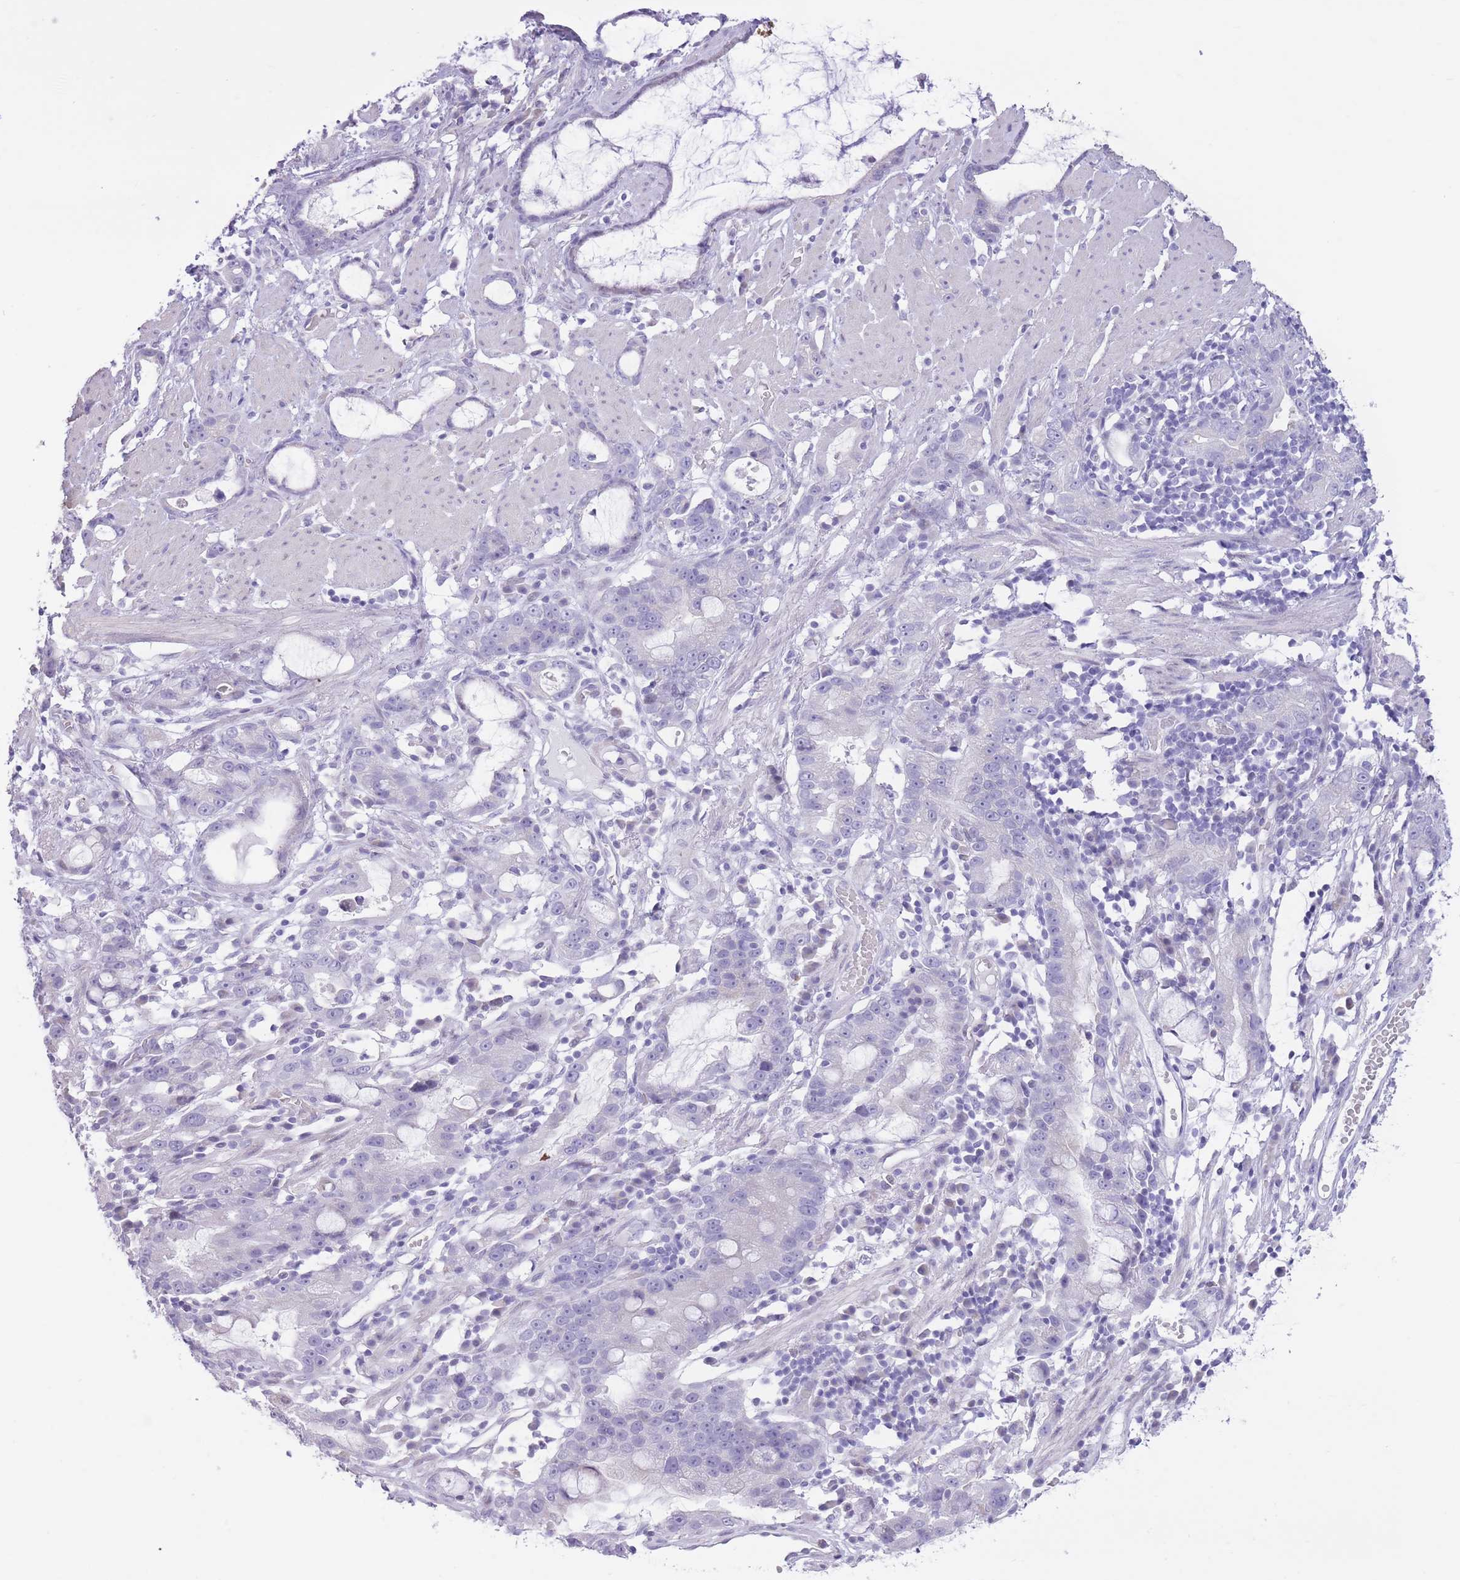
{"staining": {"intensity": "negative", "quantity": "none", "location": "none"}, "tissue": "stomach cancer", "cell_type": "Tumor cells", "image_type": "cancer", "snomed": [{"axis": "morphology", "description": "Adenocarcinoma, NOS"}, {"axis": "topography", "description": "Stomach"}], "caption": "Adenocarcinoma (stomach) was stained to show a protein in brown. There is no significant staining in tumor cells.", "gene": "WDR70", "patient": {"sex": "male", "age": 55}}